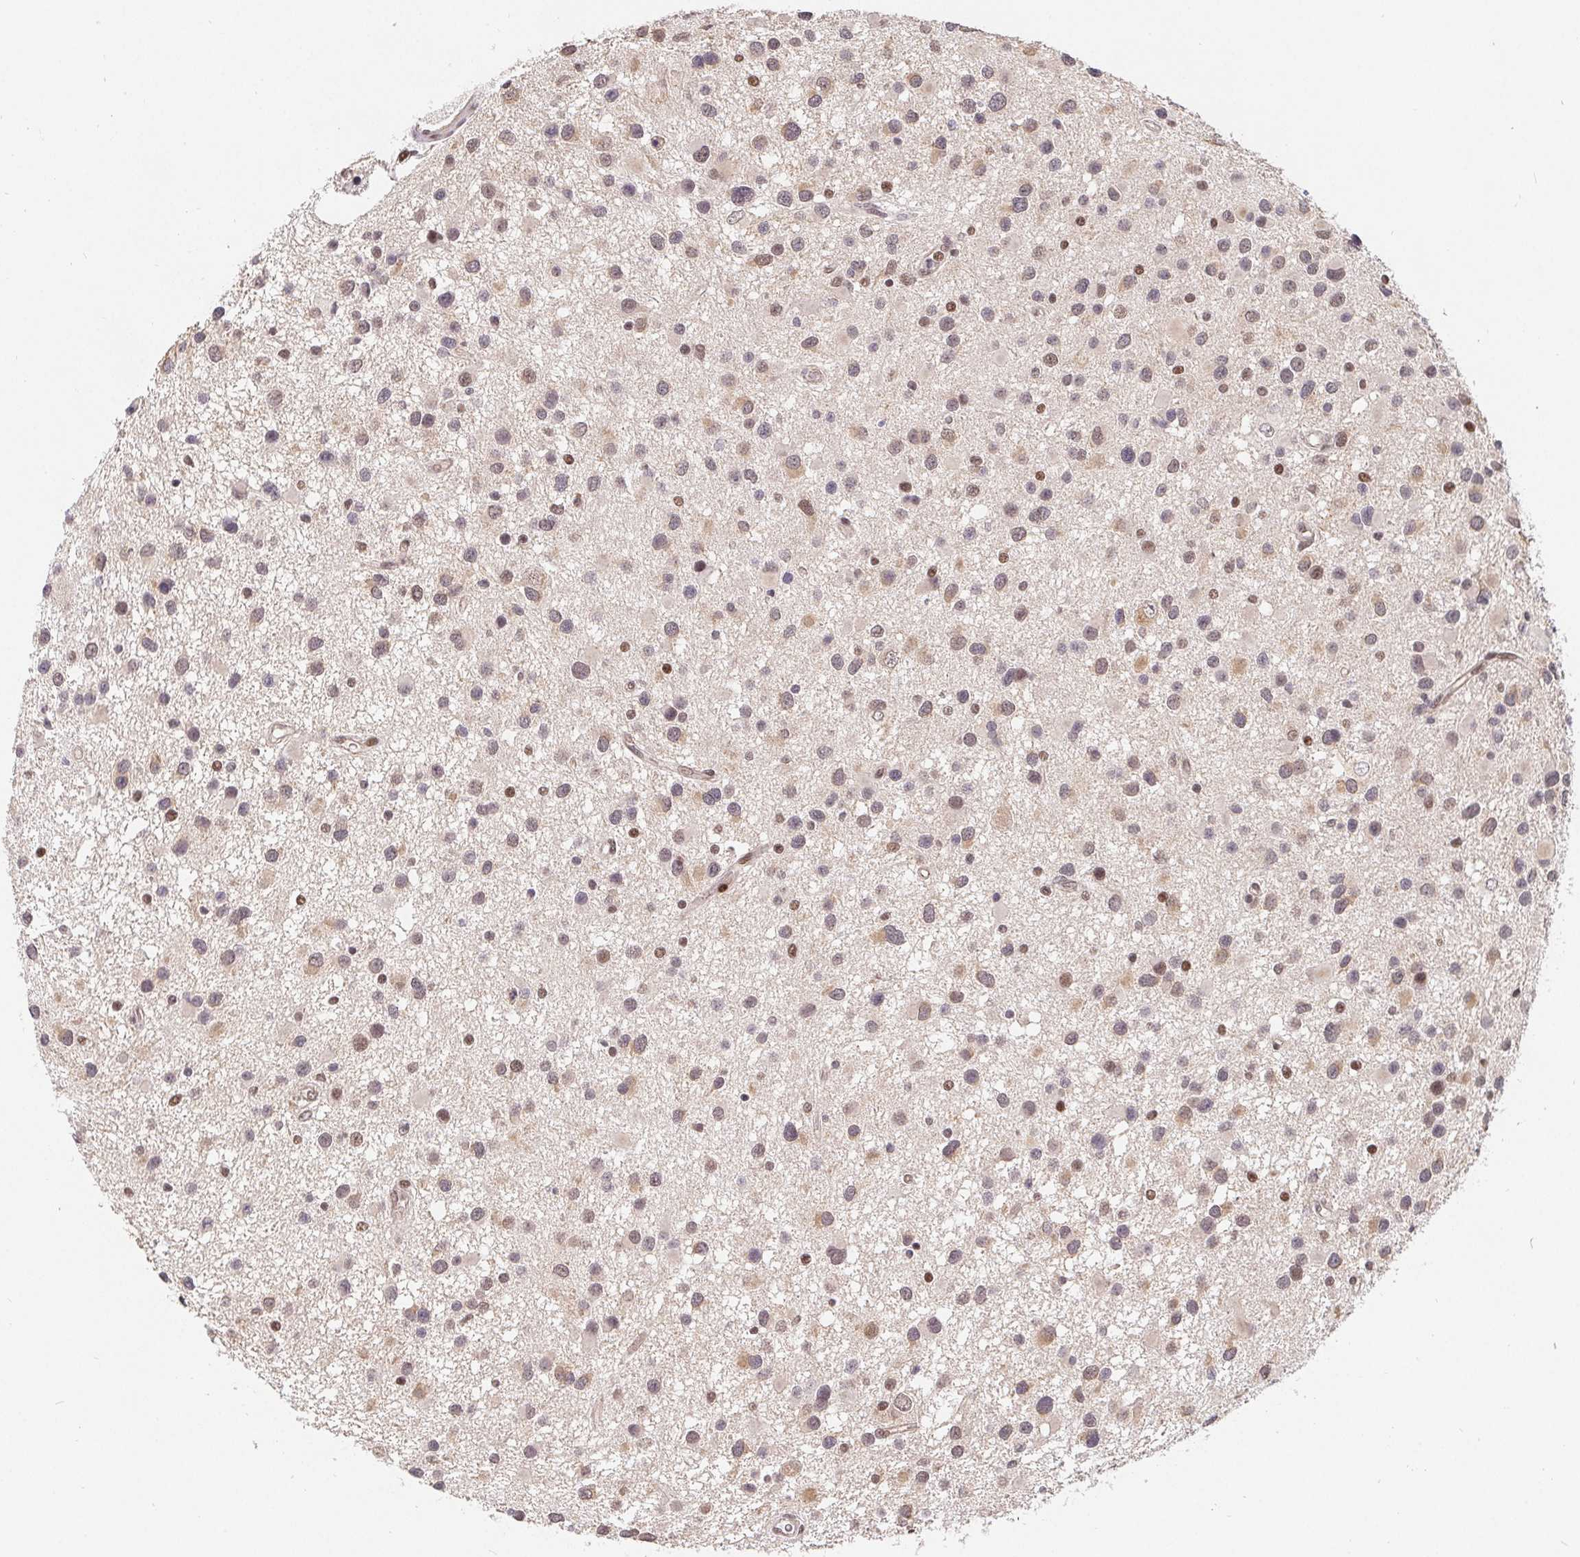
{"staining": {"intensity": "weak", "quantity": "25%-75%", "location": "nuclear"}, "tissue": "glioma", "cell_type": "Tumor cells", "image_type": "cancer", "snomed": [{"axis": "morphology", "description": "Glioma, malignant, Low grade"}, {"axis": "topography", "description": "Brain"}], "caption": "IHC photomicrograph of neoplastic tissue: human glioma stained using IHC shows low levels of weak protein expression localized specifically in the nuclear of tumor cells, appearing as a nuclear brown color.", "gene": "POU2F1", "patient": {"sex": "female", "age": 32}}